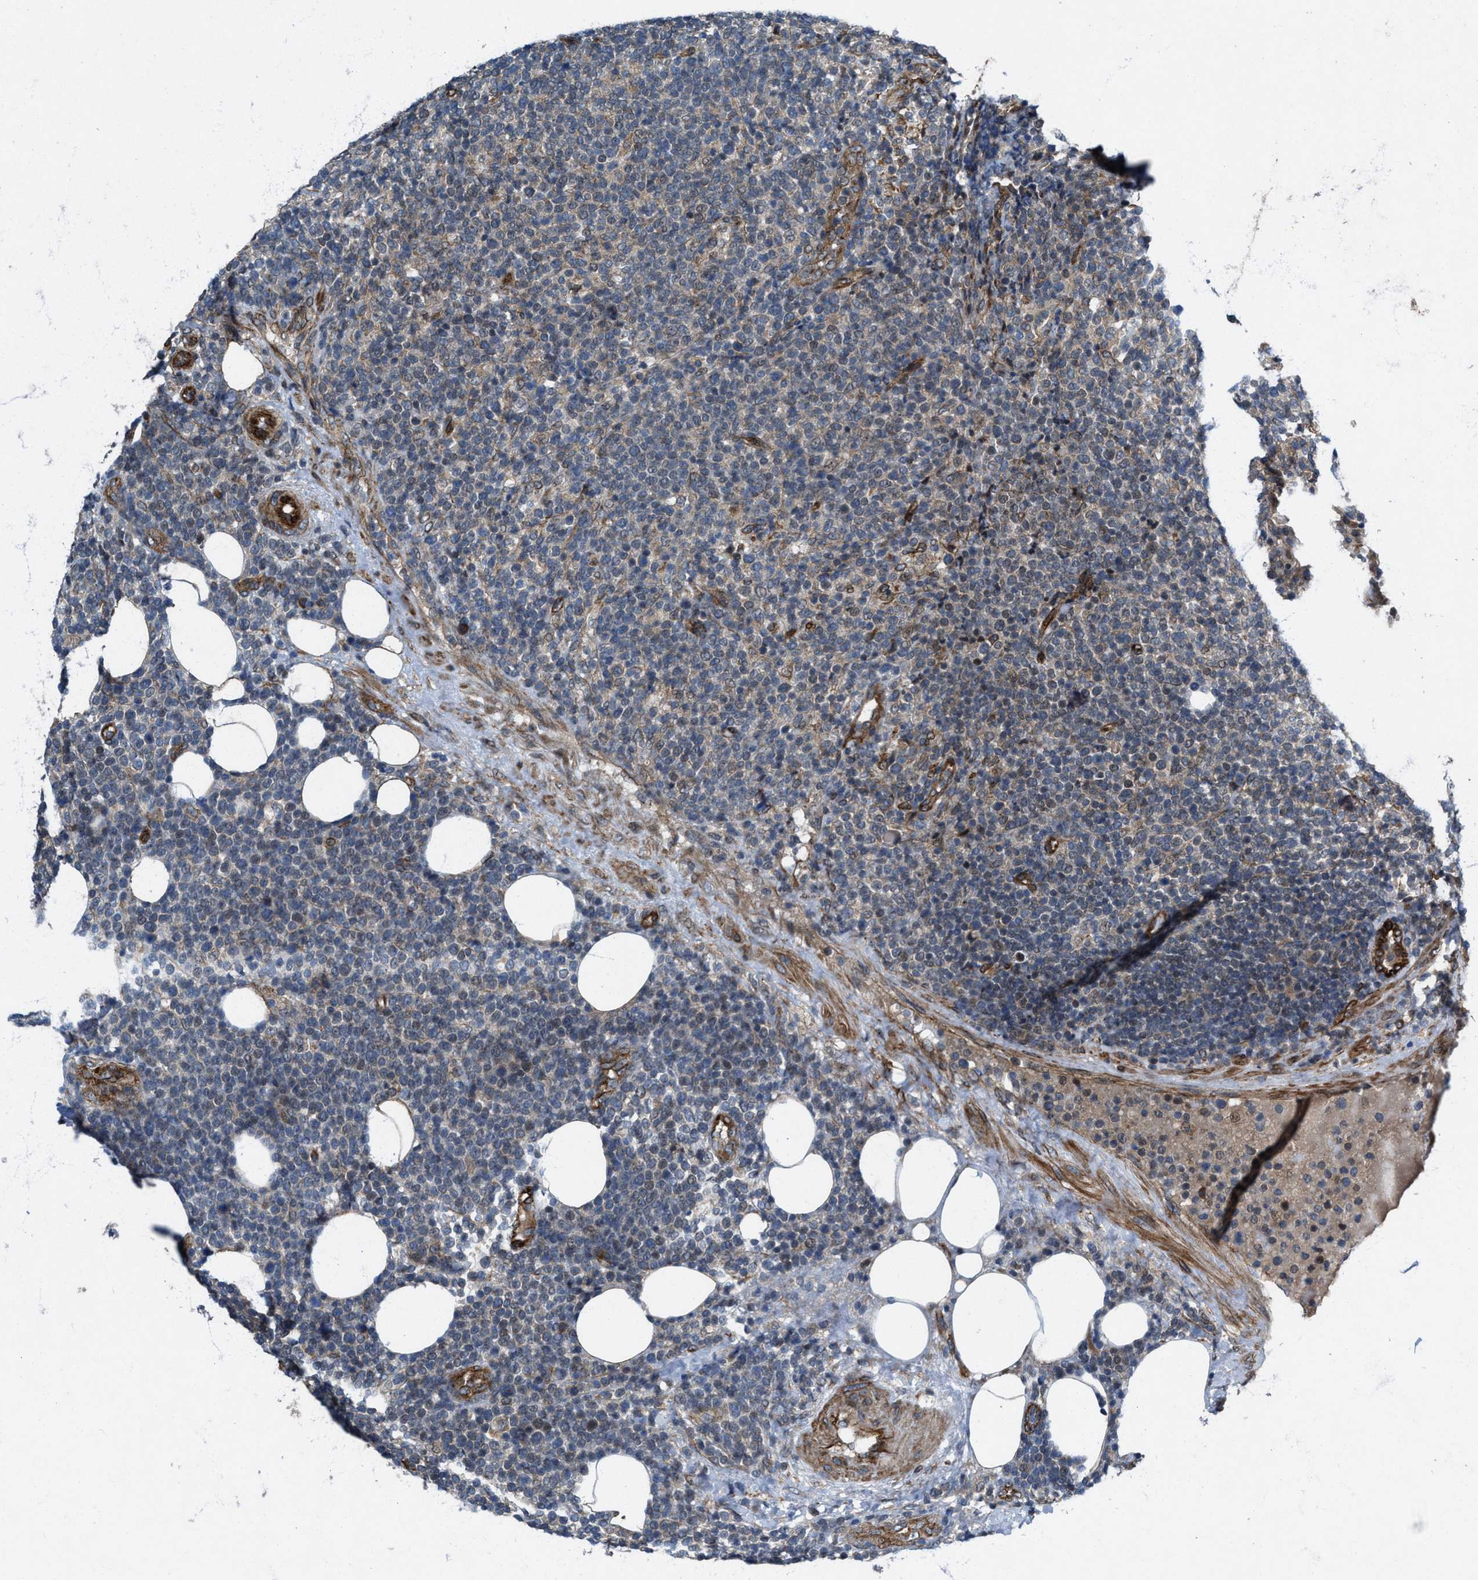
{"staining": {"intensity": "weak", "quantity": "<25%", "location": "cytoplasmic/membranous"}, "tissue": "lymphoma", "cell_type": "Tumor cells", "image_type": "cancer", "snomed": [{"axis": "morphology", "description": "Malignant lymphoma, non-Hodgkin's type, High grade"}, {"axis": "topography", "description": "Lymph node"}], "caption": "IHC of human high-grade malignant lymphoma, non-Hodgkin's type shows no staining in tumor cells. (Brightfield microscopy of DAB IHC at high magnification).", "gene": "URGCP", "patient": {"sex": "male", "age": 61}}